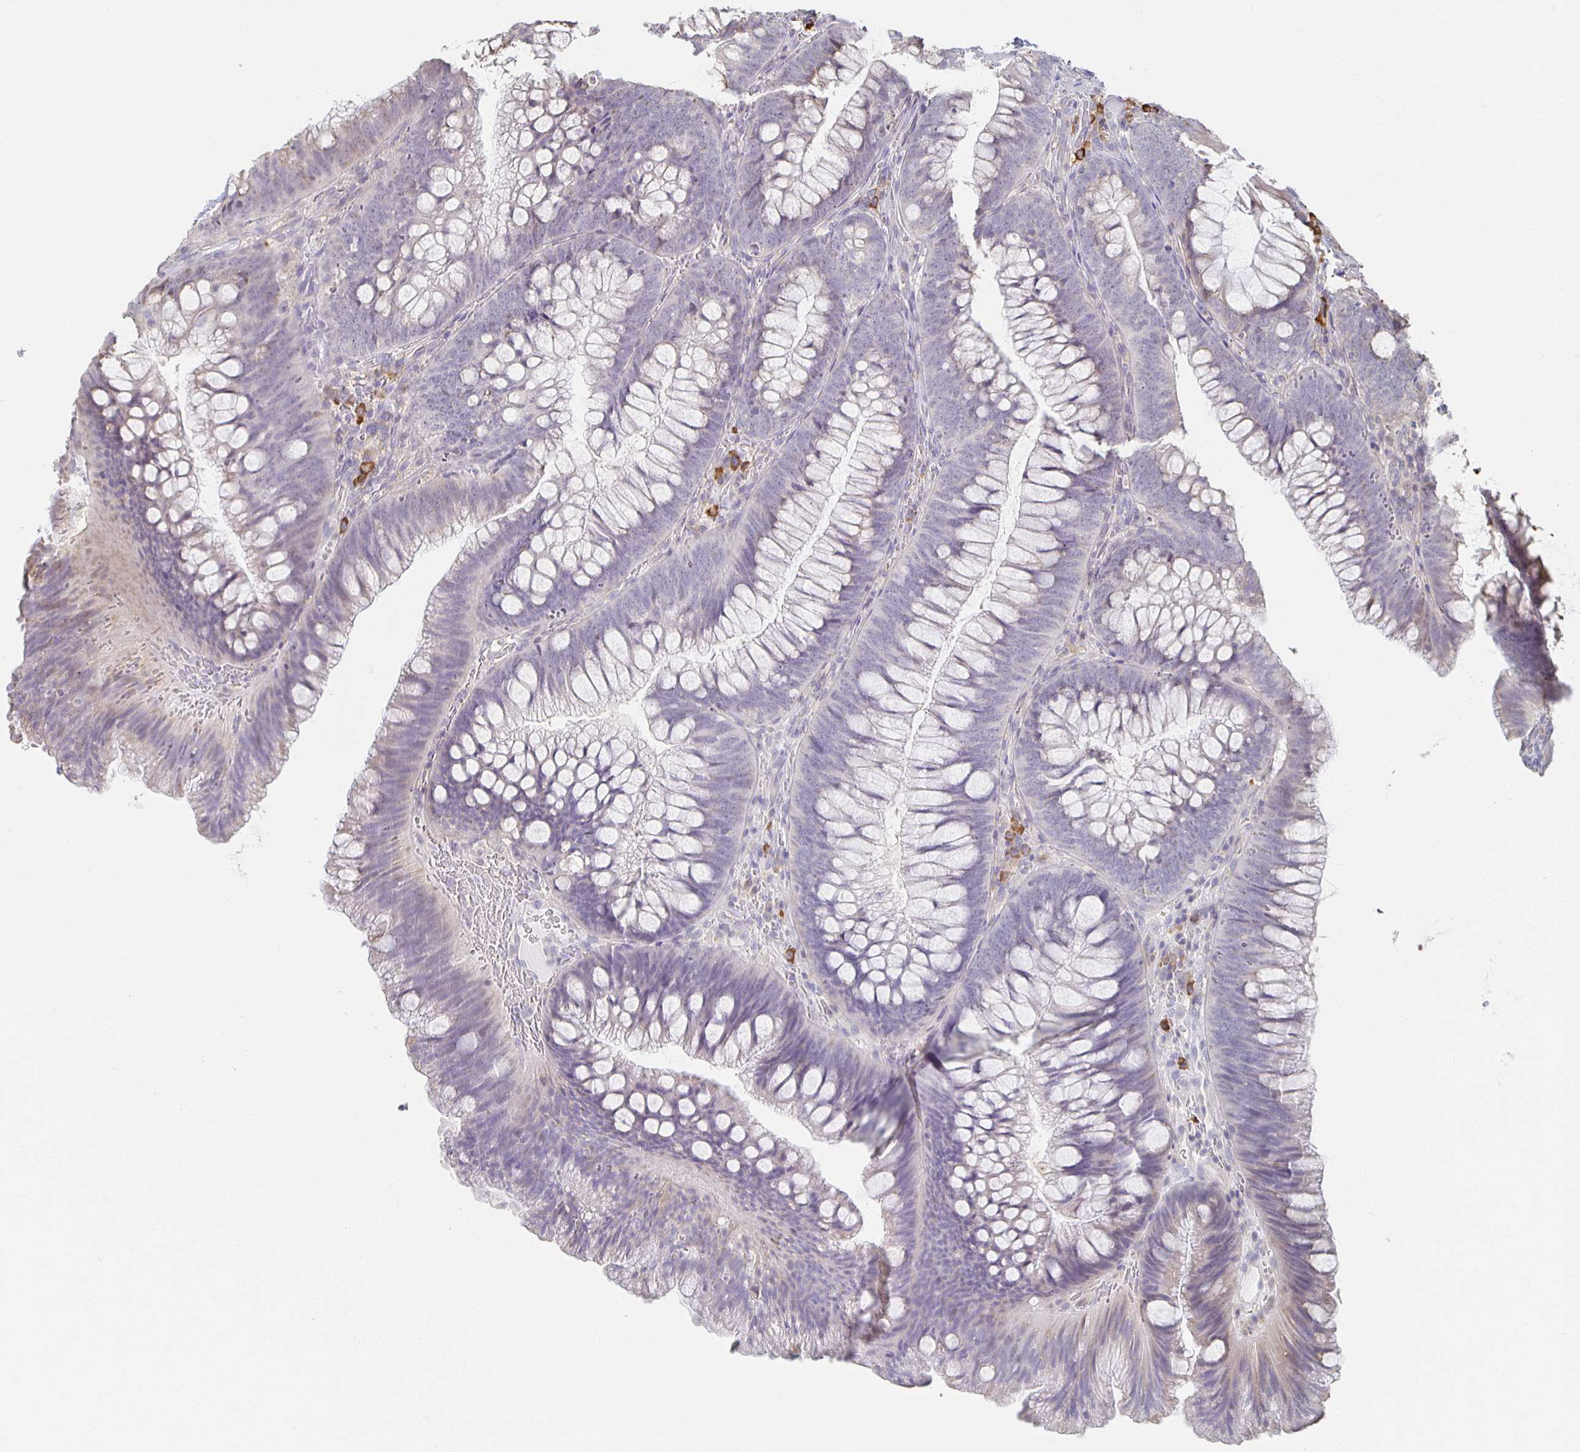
{"staining": {"intensity": "negative", "quantity": "none", "location": "none"}, "tissue": "colon", "cell_type": "Endothelial cells", "image_type": "normal", "snomed": [{"axis": "morphology", "description": "Normal tissue, NOS"}, {"axis": "morphology", "description": "Adenoma, NOS"}, {"axis": "topography", "description": "Soft tissue"}, {"axis": "topography", "description": "Colon"}], "caption": "IHC photomicrograph of benign colon: human colon stained with DAB (3,3'-diaminobenzidine) displays no significant protein positivity in endothelial cells.", "gene": "ZNF692", "patient": {"sex": "male", "age": 47}}